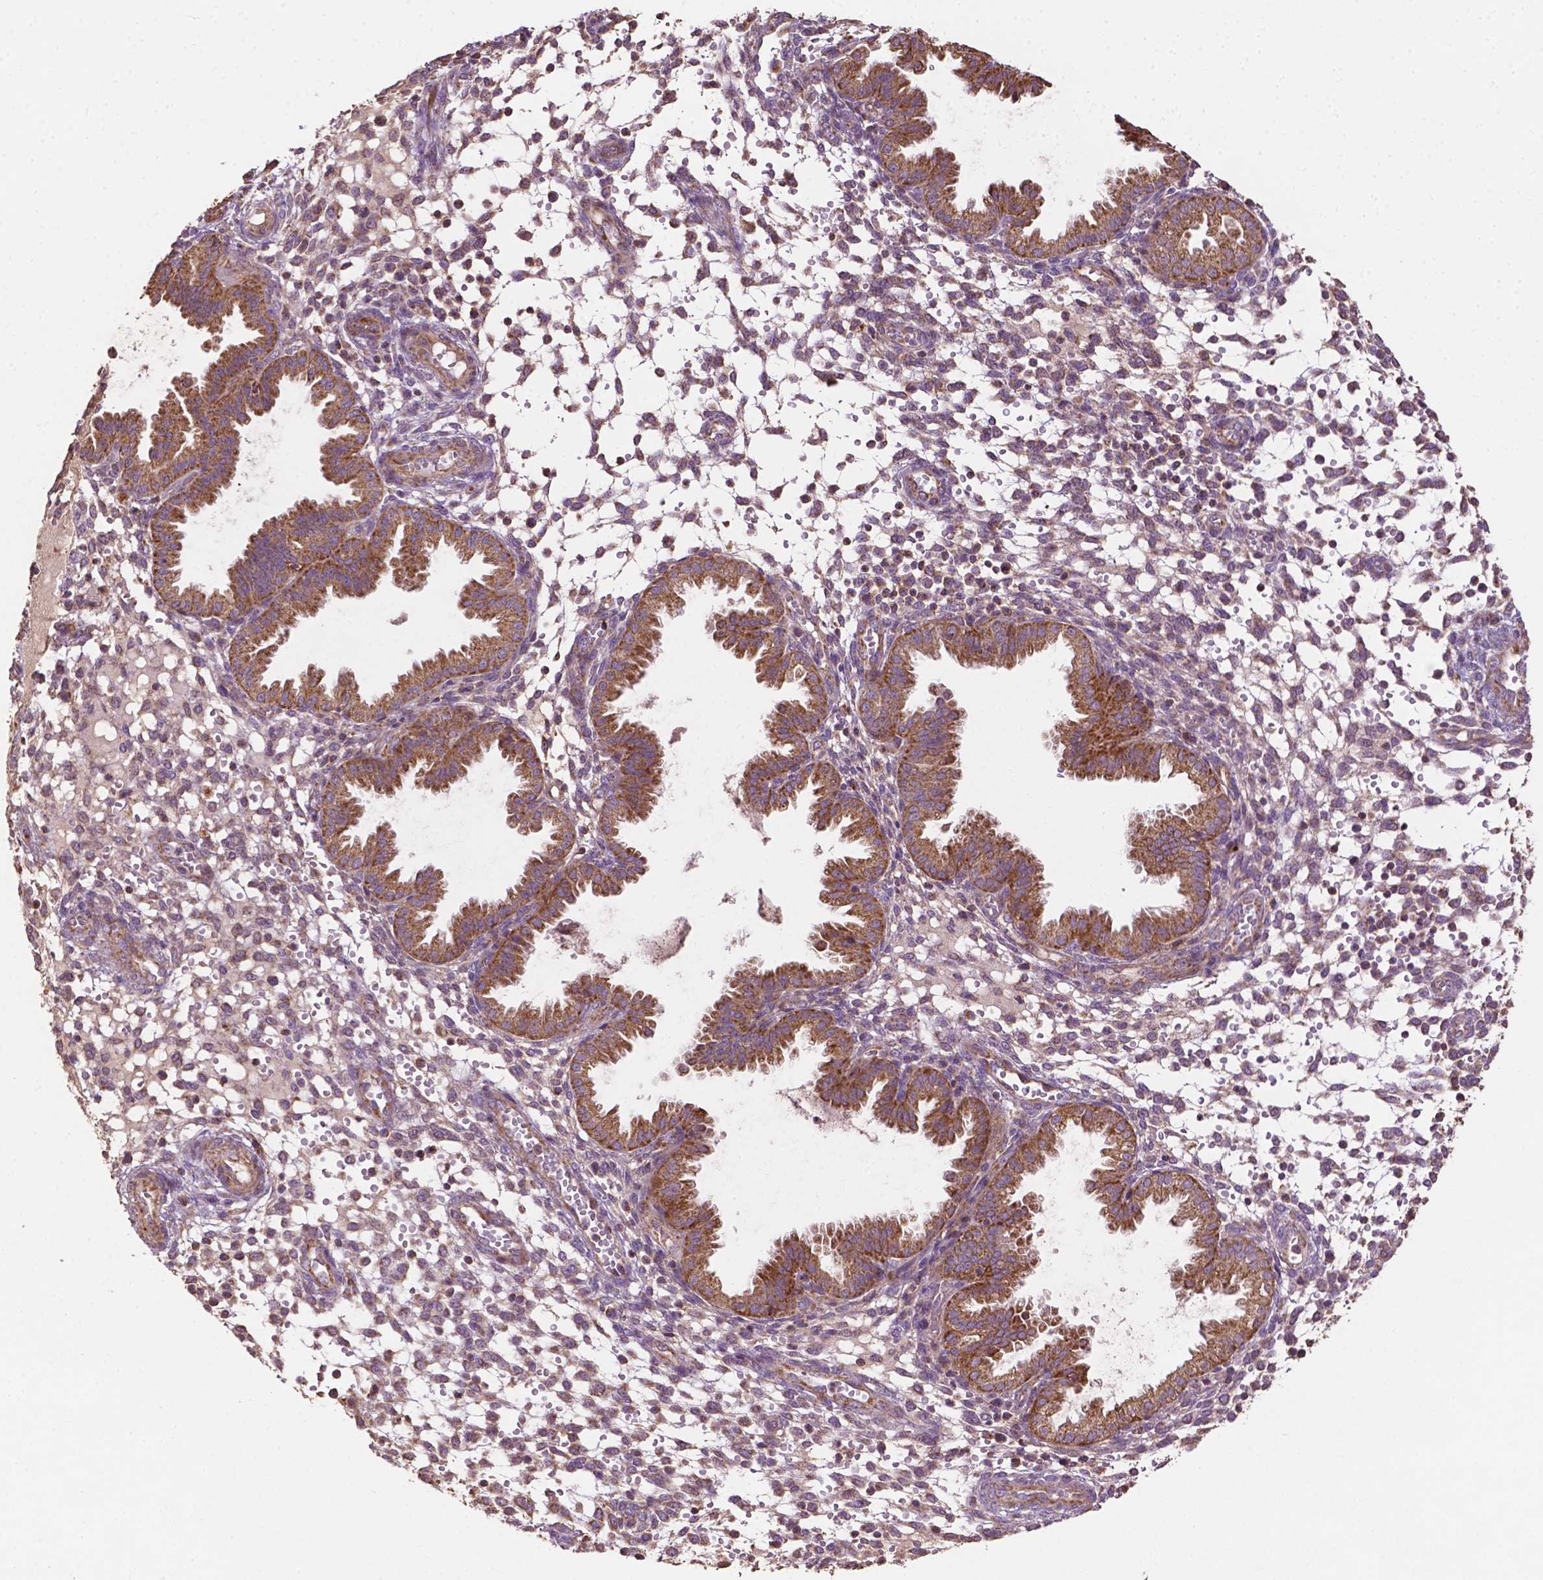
{"staining": {"intensity": "weak", "quantity": "<25%", "location": "cytoplasmic/membranous"}, "tissue": "endometrium", "cell_type": "Cells in endometrial stroma", "image_type": "normal", "snomed": [{"axis": "morphology", "description": "Normal tissue, NOS"}, {"axis": "topography", "description": "Endometrium"}], "caption": "An image of endometrium stained for a protein reveals no brown staining in cells in endometrial stroma. The staining was performed using DAB (3,3'-diaminobenzidine) to visualize the protein expression in brown, while the nuclei were stained in blue with hematoxylin (Magnification: 20x).", "gene": "LRR1", "patient": {"sex": "female", "age": 33}}